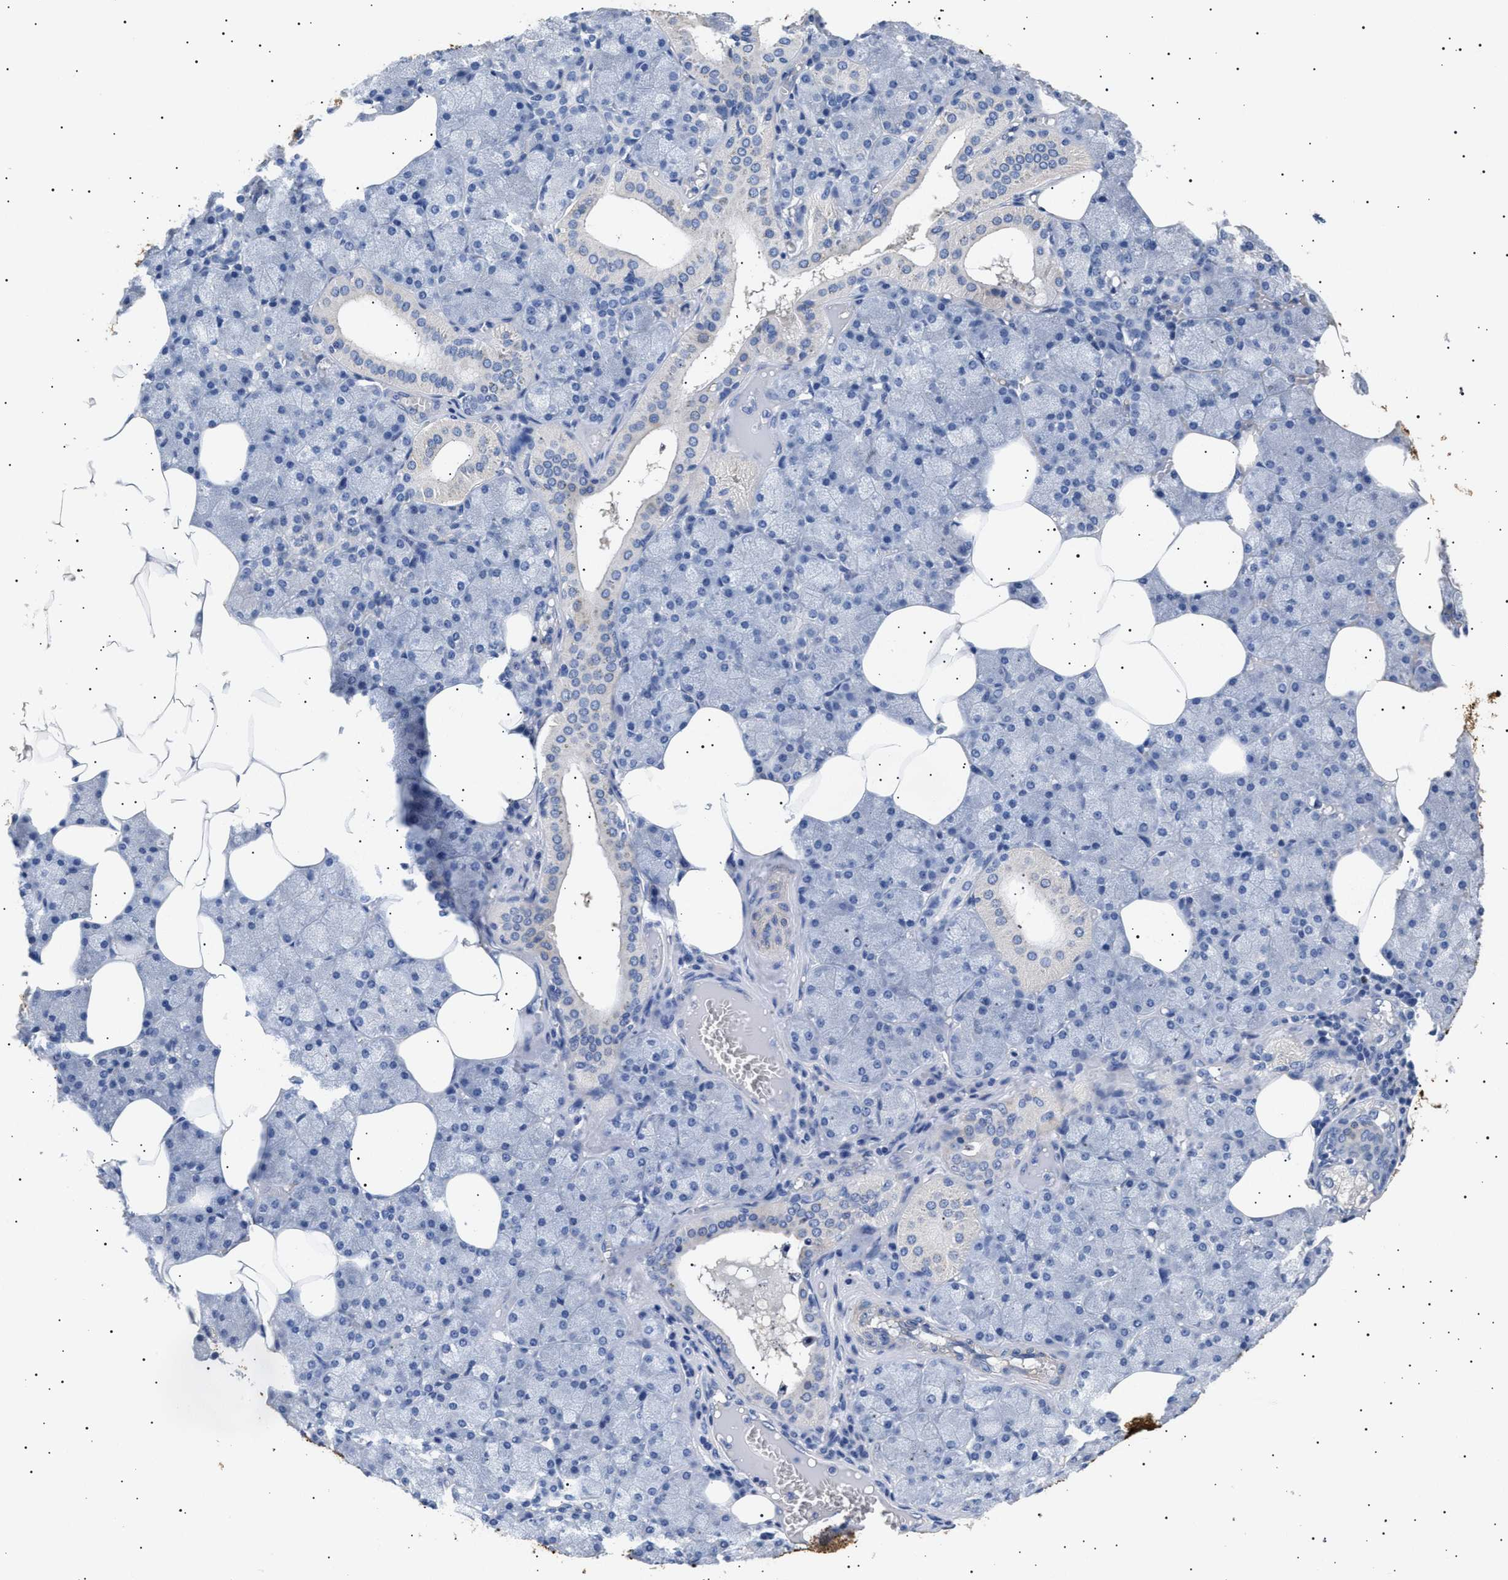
{"staining": {"intensity": "weak", "quantity": "<25%", "location": "cytoplasmic/membranous"}, "tissue": "salivary gland", "cell_type": "Glandular cells", "image_type": "normal", "snomed": [{"axis": "morphology", "description": "Normal tissue, NOS"}, {"axis": "topography", "description": "Salivary gland"}], "caption": "Micrograph shows no significant protein positivity in glandular cells of normal salivary gland. The staining is performed using DAB (3,3'-diaminobenzidine) brown chromogen with nuclei counter-stained in using hematoxylin.", "gene": "HEMGN", "patient": {"sex": "male", "age": 62}}